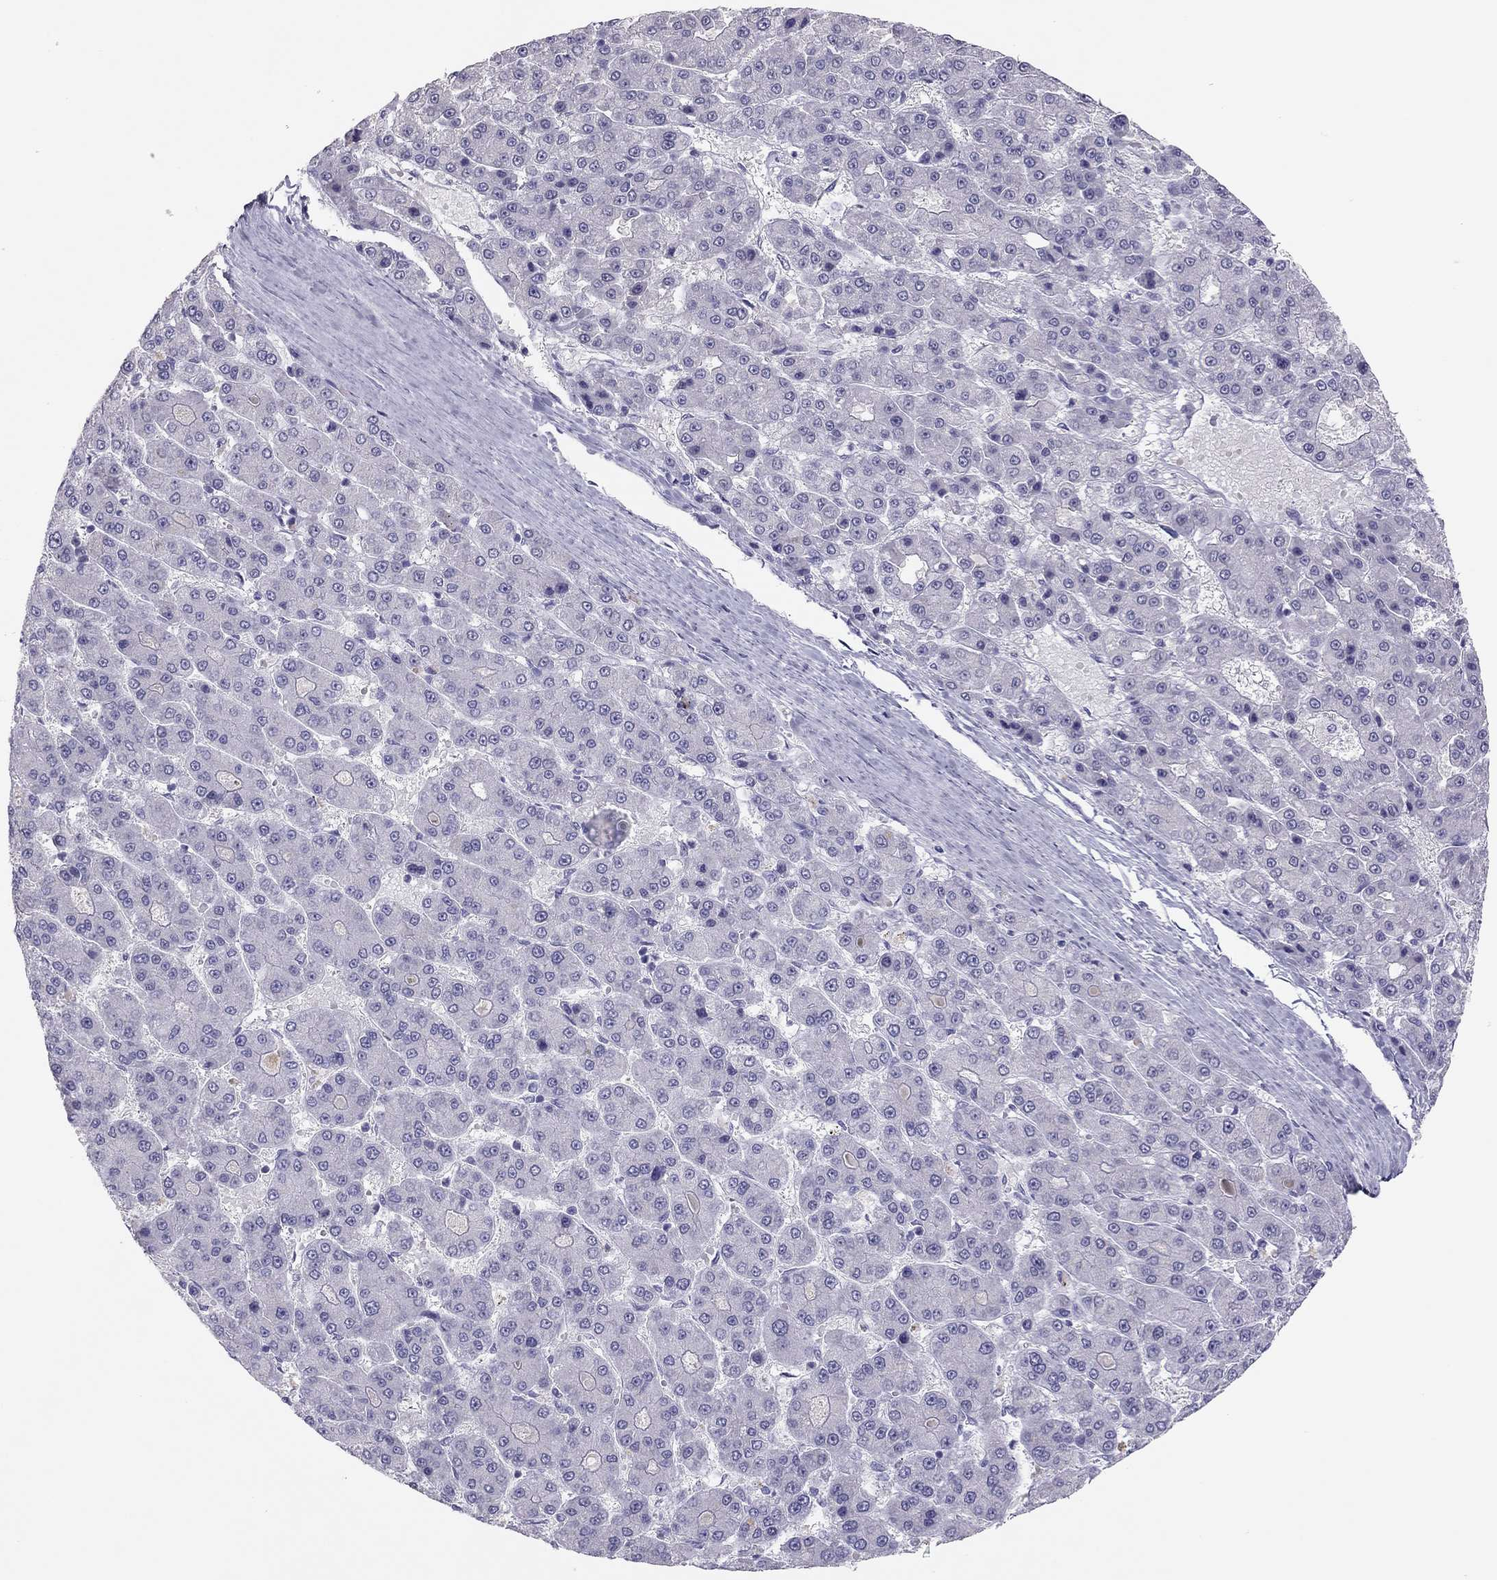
{"staining": {"intensity": "negative", "quantity": "none", "location": "none"}, "tissue": "liver cancer", "cell_type": "Tumor cells", "image_type": "cancer", "snomed": [{"axis": "morphology", "description": "Carcinoma, Hepatocellular, NOS"}, {"axis": "topography", "description": "Liver"}], "caption": "IHC image of human liver cancer (hepatocellular carcinoma) stained for a protein (brown), which reveals no staining in tumor cells.", "gene": "PHOX2A", "patient": {"sex": "male", "age": 70}}